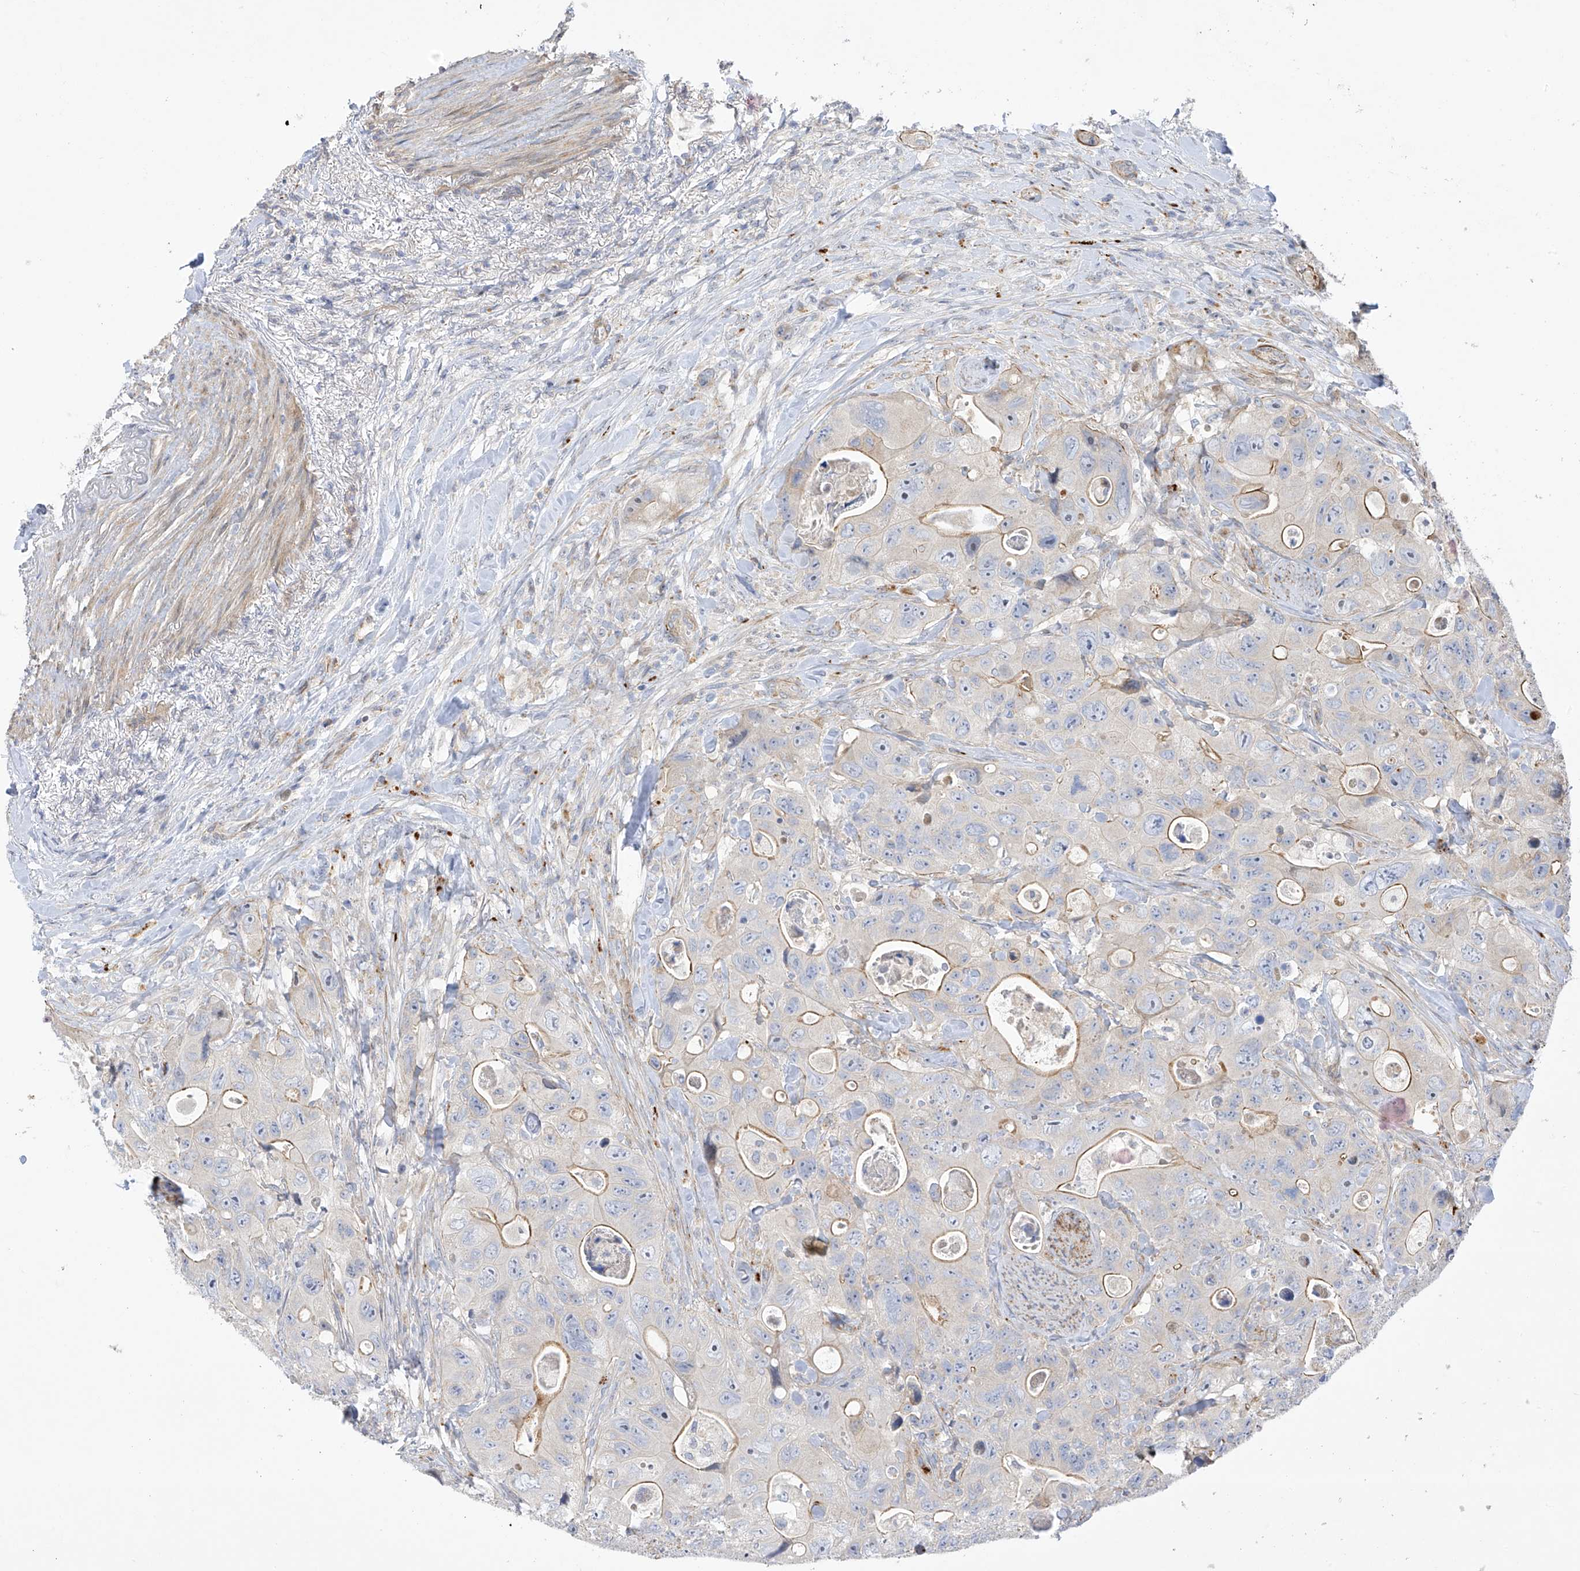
{"staining": {"intensity": "moderate", "quantity": "<25%", "location": "cytoplasmic/membranous"}, "tissue": "colorectal cancer", "cell_type": "Tumor cells", "image_type": "cancer", "snomed": [{"axis": "morphology", "description": "Adenocarcinoma, NOS"}, {"axis": "topography", "description": "Colon"}], "caption": "IHC (DAB) staining of human colorectal cancer (adenocarcinoma) shows moderate cytoplasmic/membranous protein expression in about <25% of tumor cells.", "gene": "ZNF641", "patient": {"sex": "female", "age": 46}}